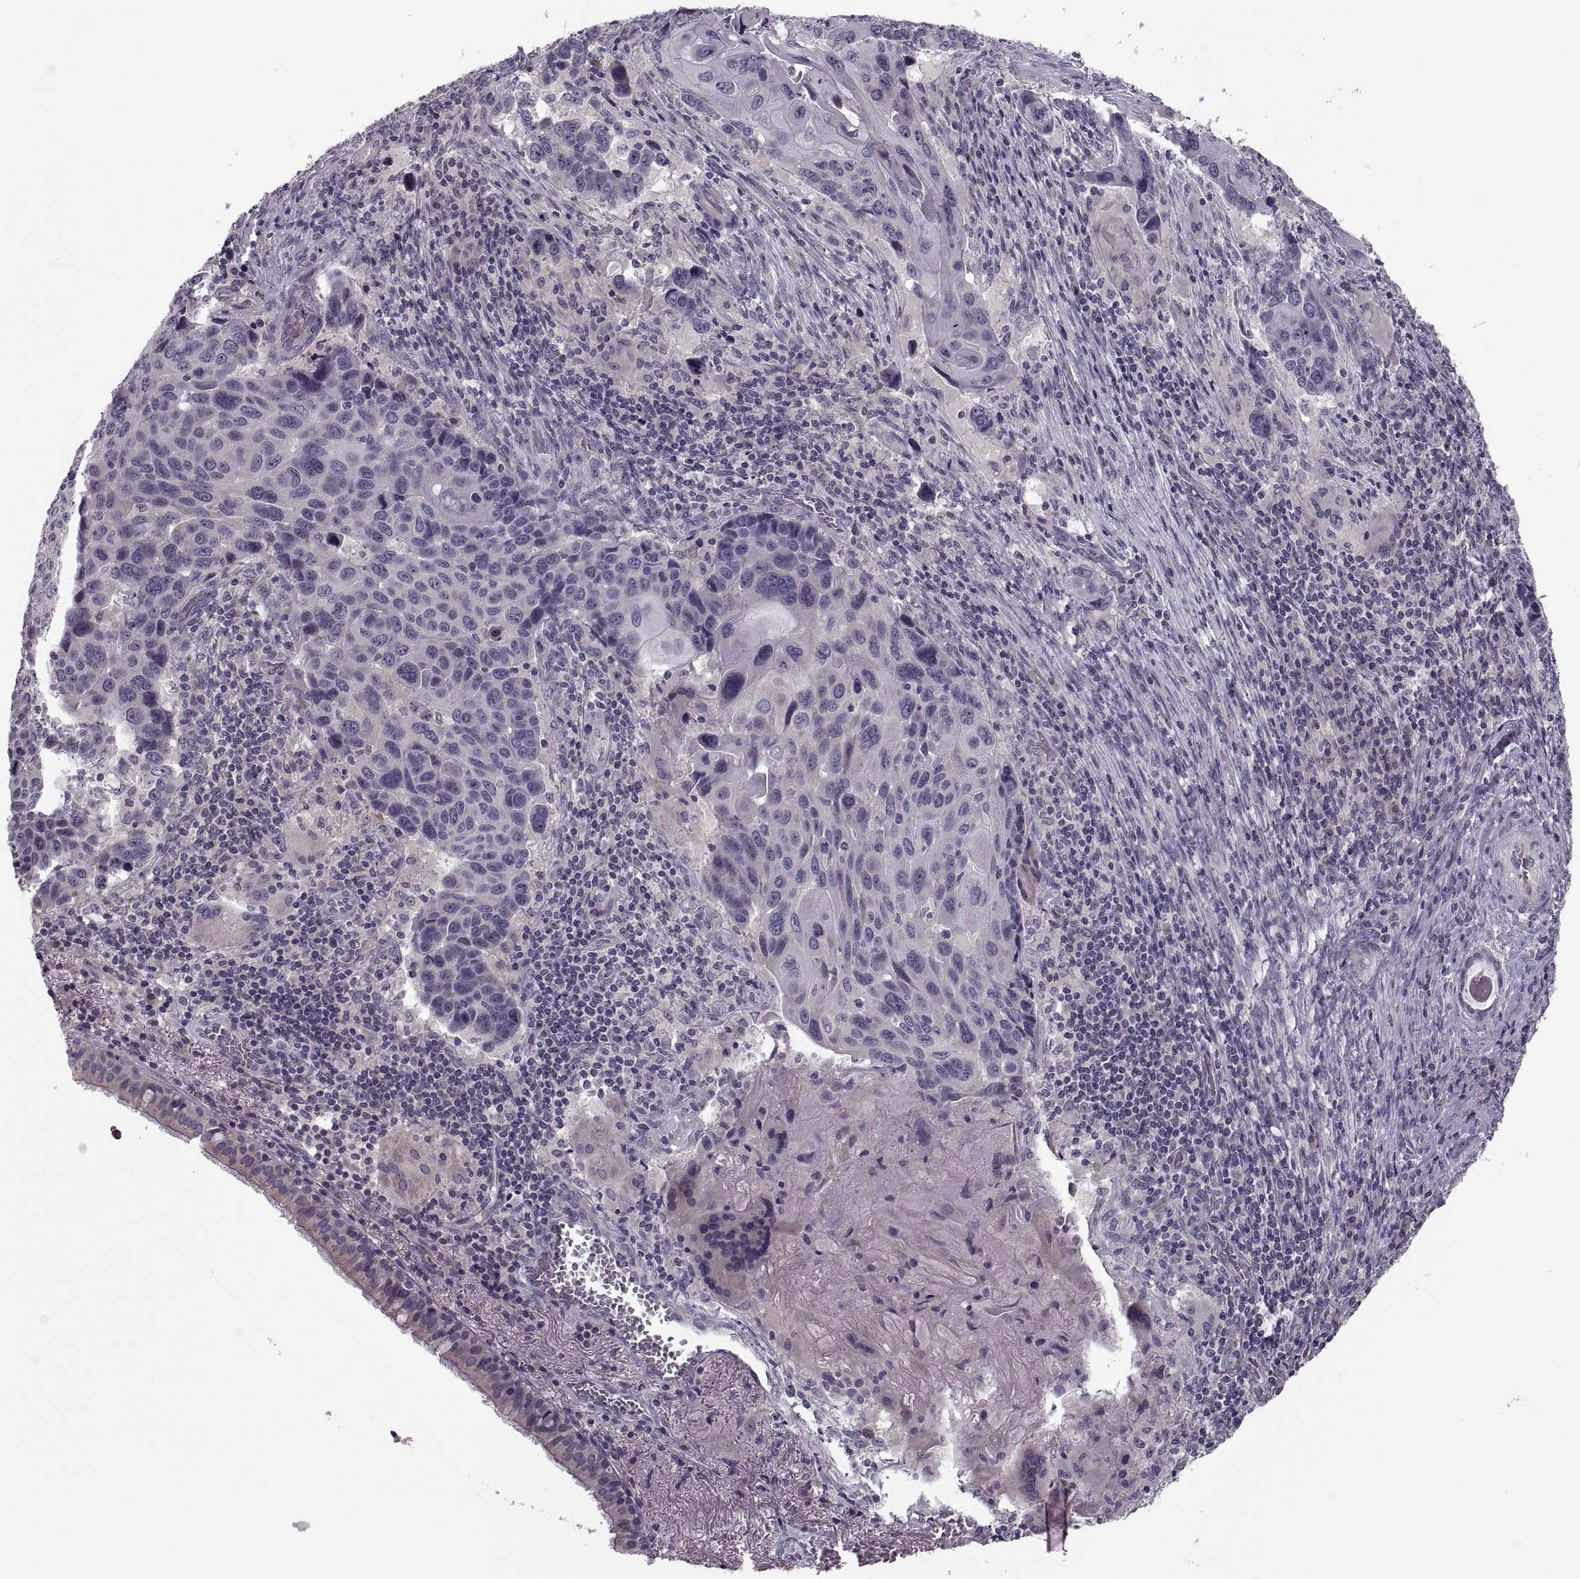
{"staining": {"intensity": "negative", "quantity": "none", "location": "none"}, "tissue": "lung cancer", "cell_type": "Tumor cells", "image_type": "cancer", "snomed": [{"axis": "morphology", "description": "Squamous cell carcinoma, NOS"}, {"axis": "topography", "description": "Lung"}], "caption": "Tumor cells show no significant protein expression in lung cancer (squamous cell carcinoma). (DAB immunohistochemistry with hematoxylin counter stain).", "gene": "PRSS54", "patient": {"sex": "male", "age": 68}}